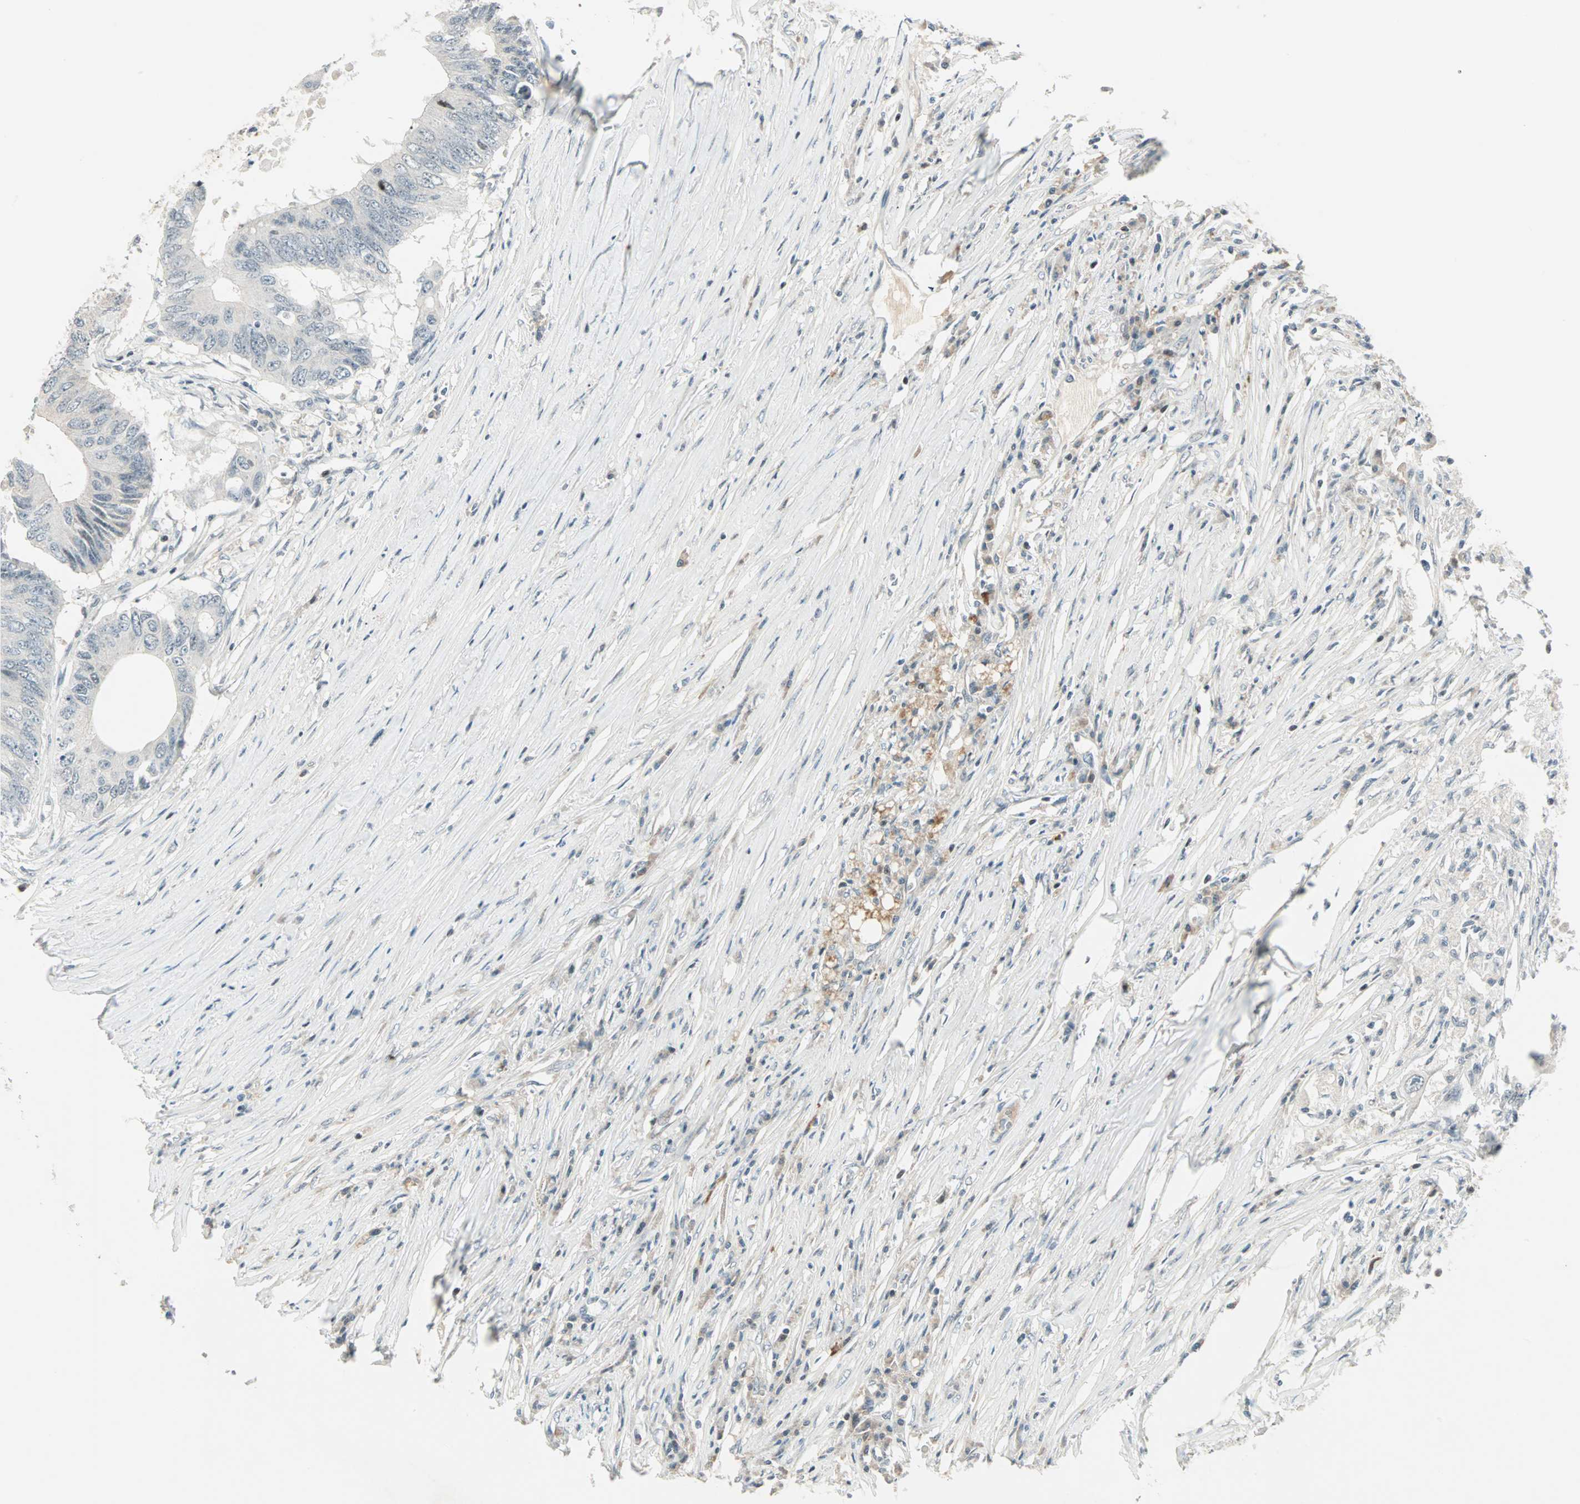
{"staining": {"intensity": "negative", "quantity": "none", "location": "none"}, "tissue": "colorectal cancer", "cell_type": "Tumor cells", "image_type": "cancer", "snomed": [{"axis": "morphology", "description": "Adenocarcinoma, NOS"}, {"axis": "topography", "description": "Colon"}], "caption": "This is a image of immunohistochemistry staining of adenocarcinoma (colorectal), which shows no expression in tumor cells. The staining was performed using DAB (3,3'-diaminobenzidine) to visualize the protein expression in brown, while the nuclei were stained in blue with hematoxylin (Magnification: 20x).", "gene": "SIN3A", "patient": {"sex": "male", "age": 71}}